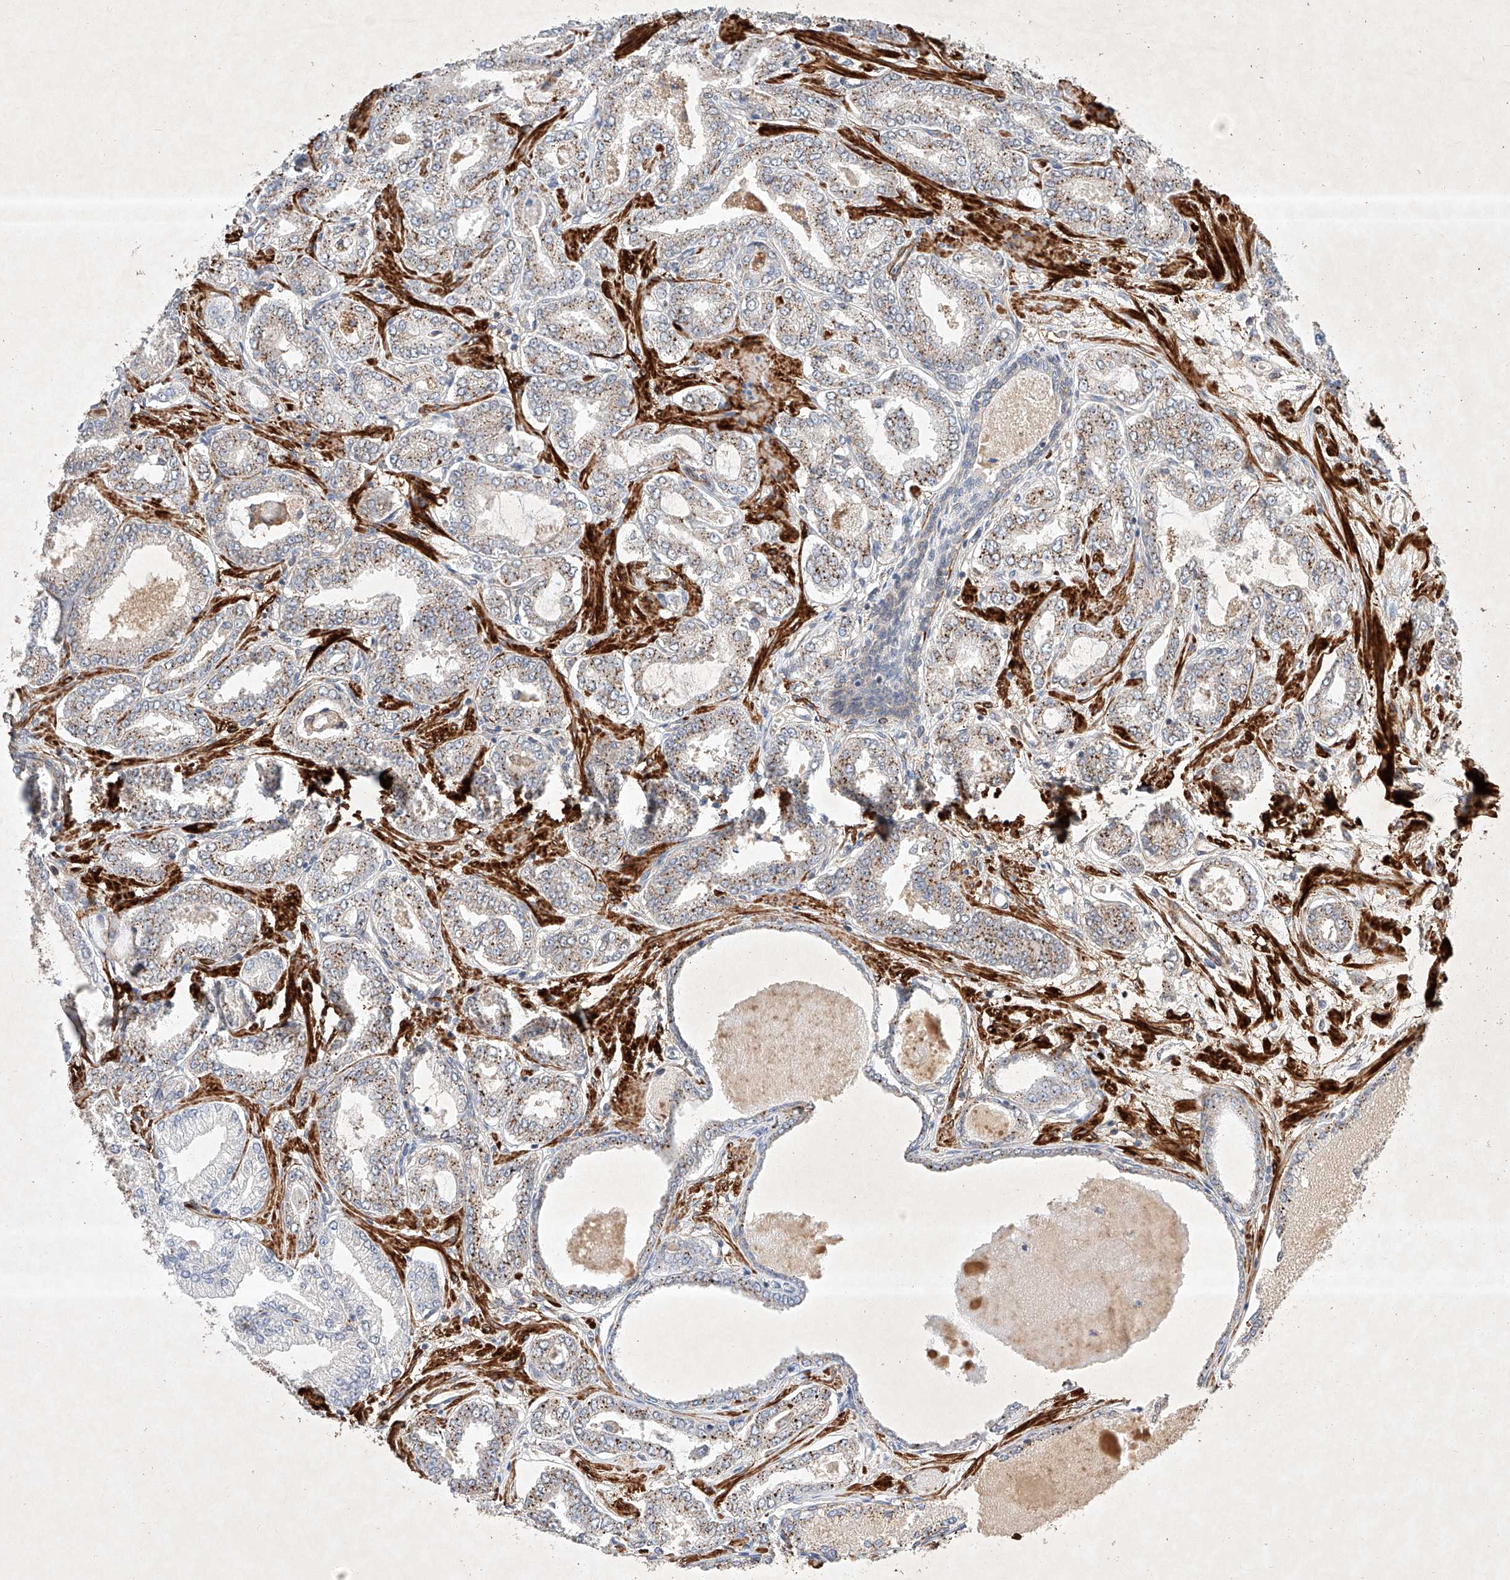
{"staining": {"intensity": "weak", "quantity": ">75%", "location": "cytoplasmic/membranous"}, "tissue": "prostate cancer", "cell_type": "Tumor cells", "image_type": "cancer", "snomed": [{"axis": "morphology", "description": "Adenocarcinoma, Low grade"}, {"axis": "topography", "description": "Prostate"}], "caption": "Tumor cells exhibit low levels of weak cytoplasmic/membranous expression in about >75% of cells in human low-grade adenocarcinoma (prostate). (Brightfield microscopy of DAB IHC at high magnification).", "gene": "ARHGAP33", "patient": {"sex": "male", "age": 63}}